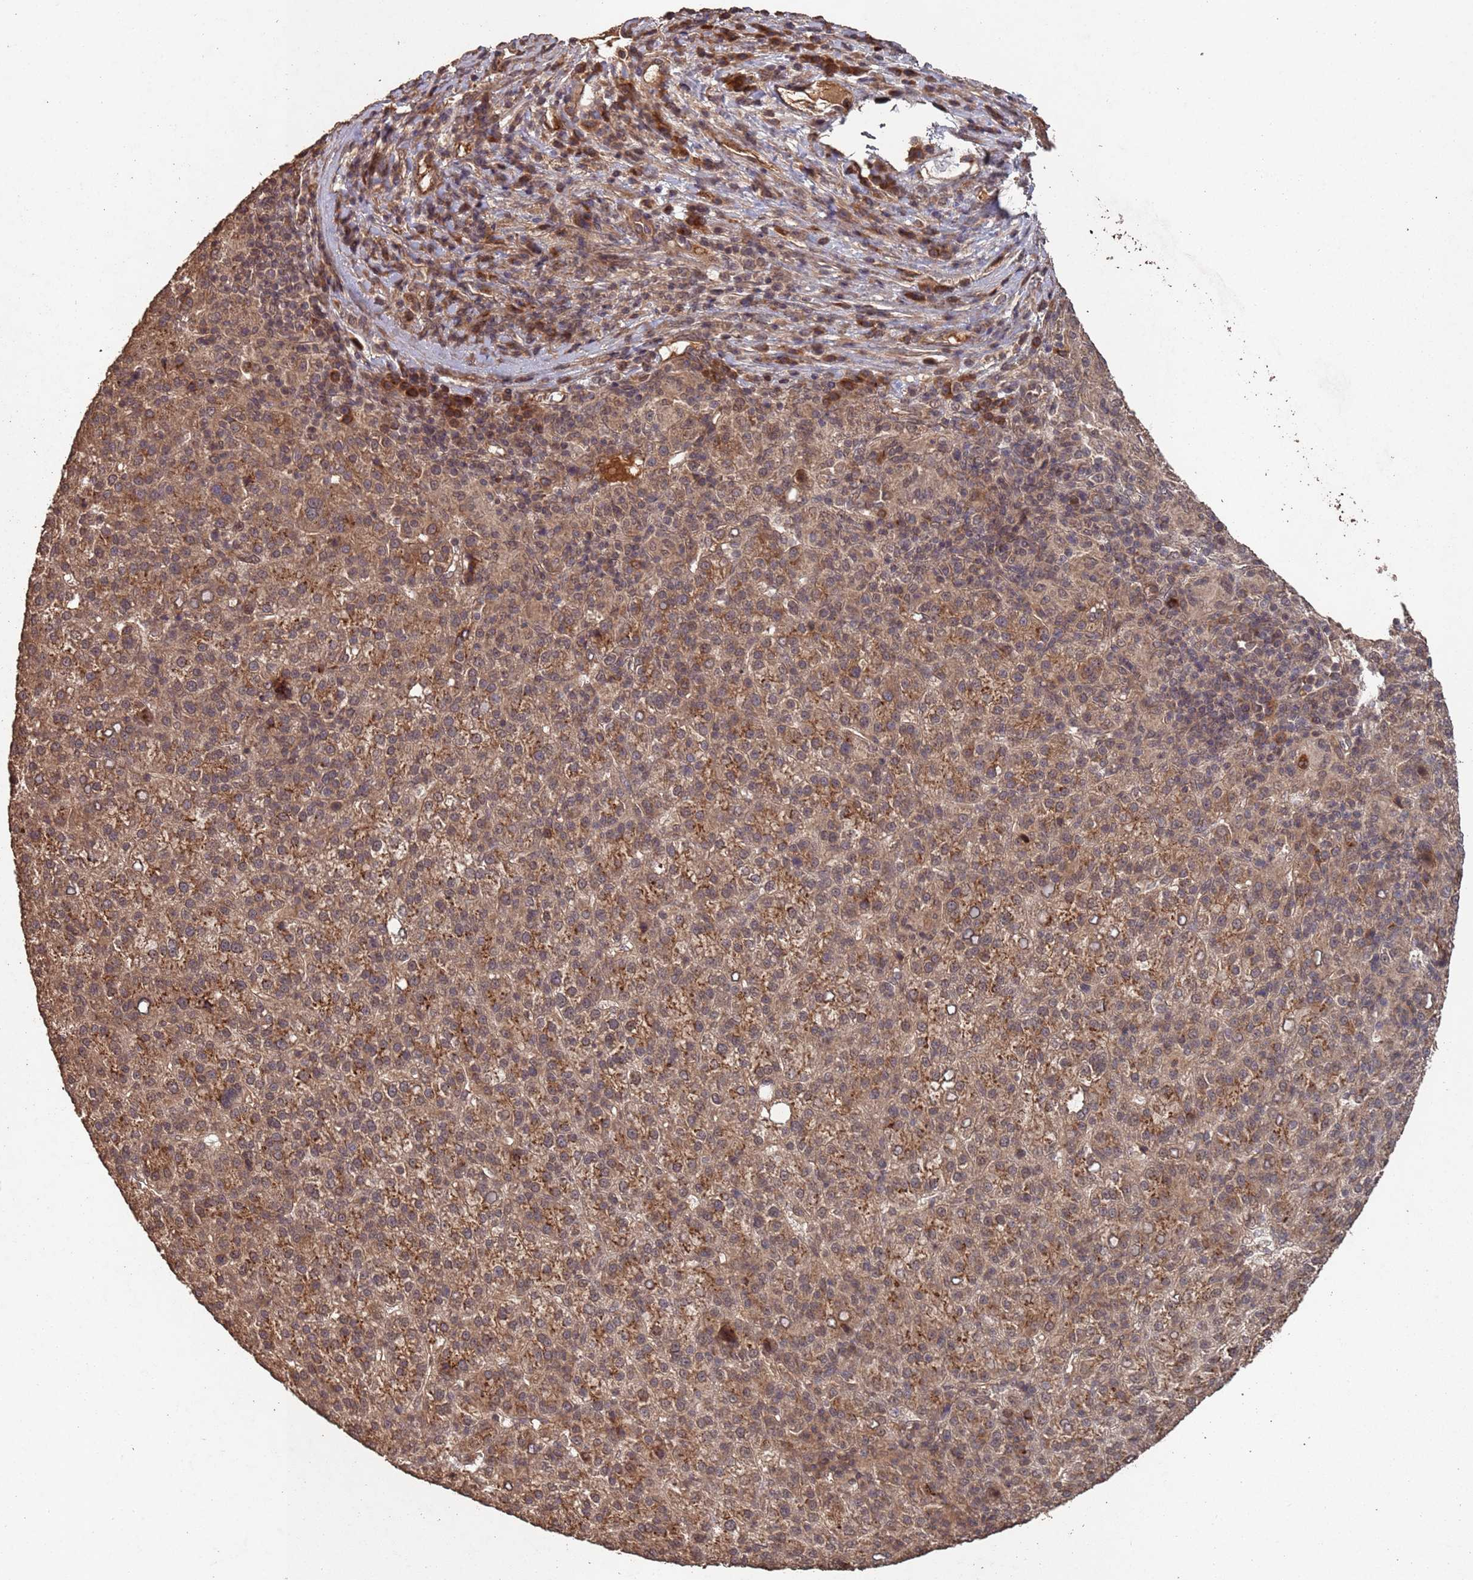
{"staining": {"intensity": "moderate", "quantity": ">75%", "location": "cytoplasmic/membranous"}, "tissue": "liver cancer", "cell_type": "Tumor cells", "image_type": "cancer", "snomed": [{"axis": "morphology", "description": "Carcinoma, Hepatocellular, NOS"}, {"axis": "topography", "description": "Liver"}], "caption": "Human liver cancer (hepatocellular carcinoma) stained with a brown dye exhibits moderate cytoplasmic/membranous positive positivity in approximately >75% of tumor cells.", "gene": "FRAT1", "patient": {"sex": "female", "age": 58}}